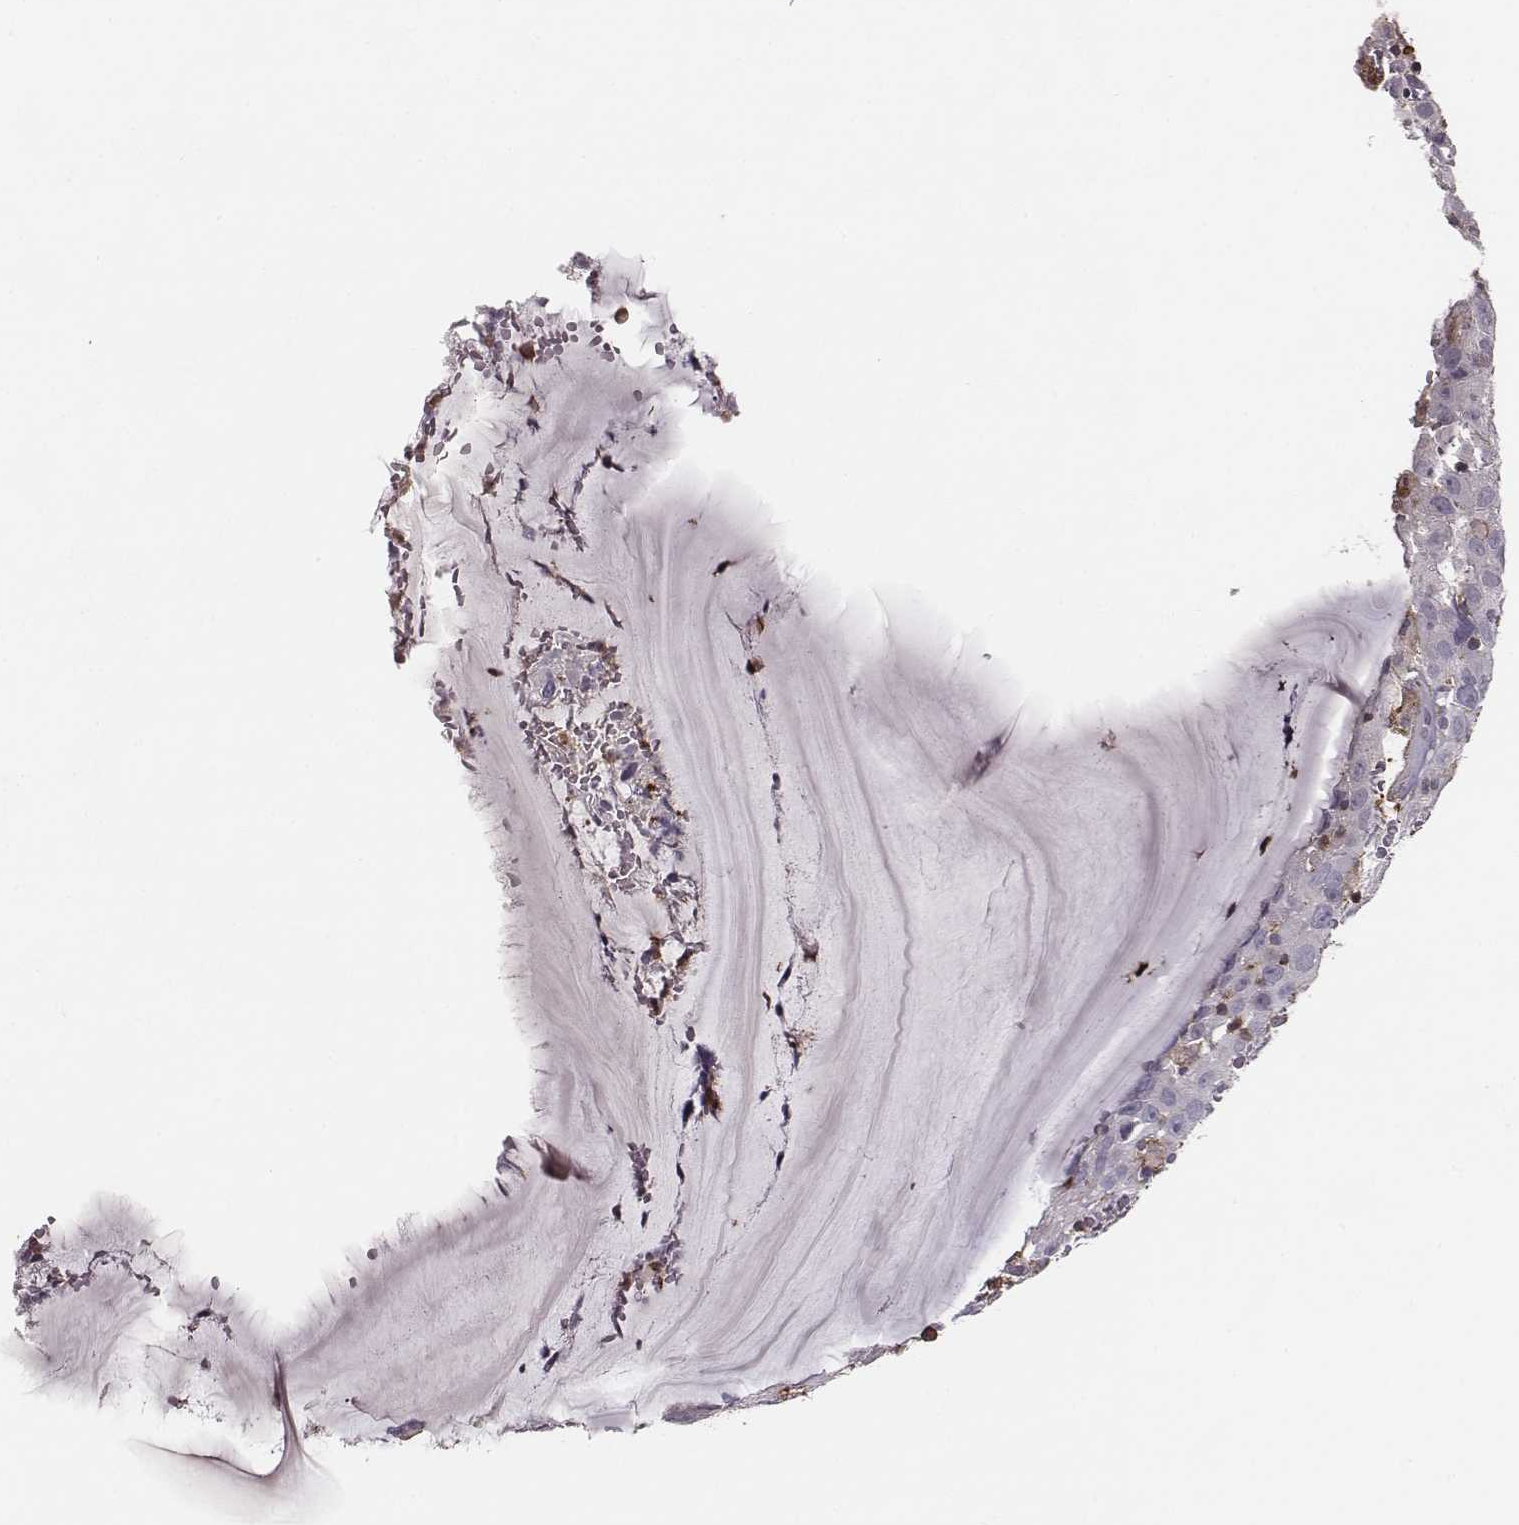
{"staining": {"intensity": "negative", "quantity": "none", "location": "none"}, "tissue": "cervical cancer", "cell_type": "Tumor cells", "image_type": "cancer", "snomed": [{"axis": "morphology", "description": "Squamous cell carcinoma, NOS"}, {"axis": "topography", "description": "Cervix"}], "caption": "Micrograph shows no protein expression in tumor cells of cervical cancer tissue.", "gene": "ZYX", "patient": {"sex": "female", "age": 32}}